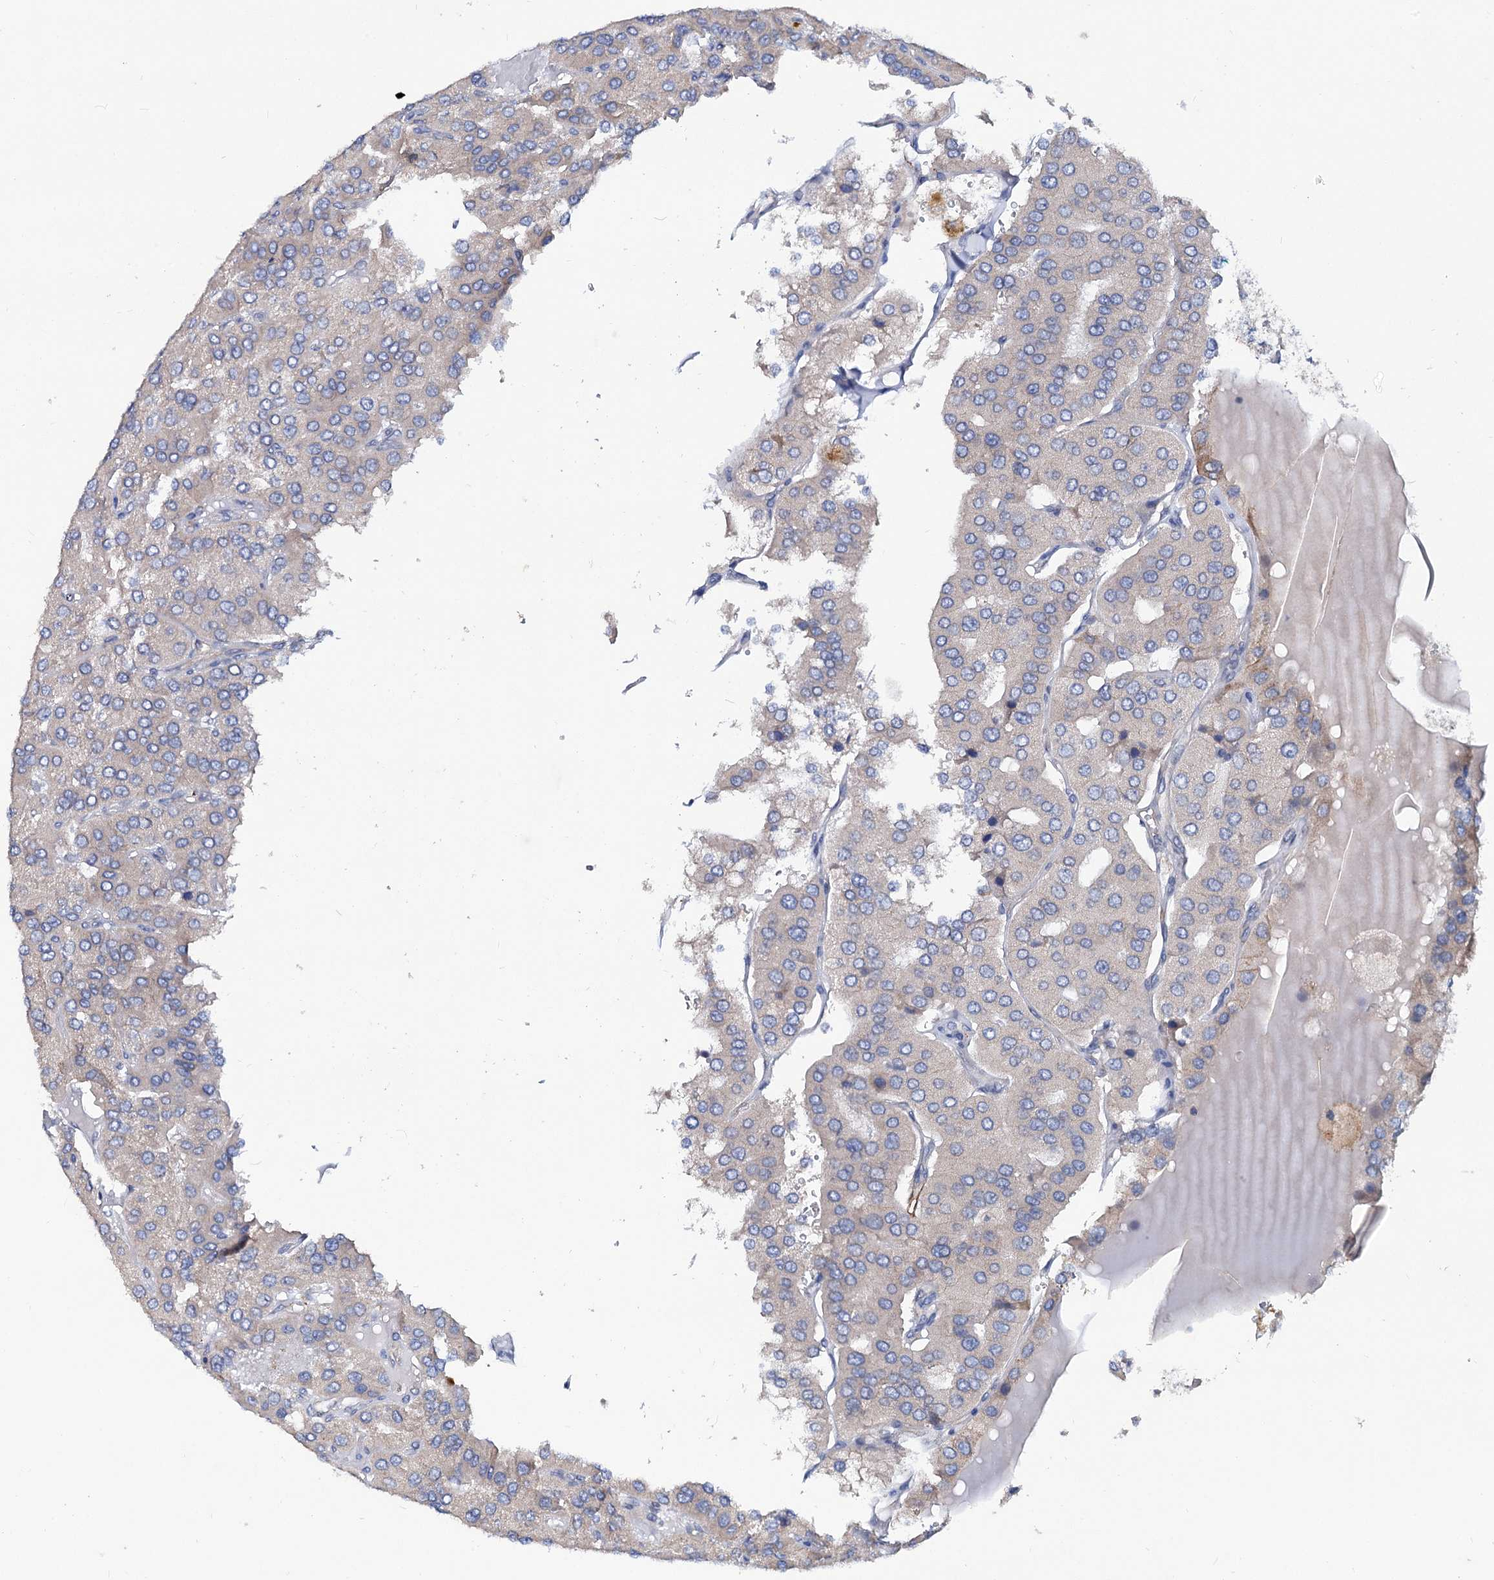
{"staining": {"intensity": "negative", "quantity": "none", "location": "none"}, "tissue": "parathyroid gland", "cell_type": "Glandular cells", "image_type": "normal", "snomed": [{"axis": "morphology", "description": "Normal tissue, NOS"}, {"axis": "morphology", "description": "Adenoma, NOS"}, {"axis": "topography", "description": "Parathyroid gland"}], "caption": "High power microscopy image of an IHC micrograph of normal parathyroid gland, revealing no significant expression in glandular cells. (IHC, brightfield microscopy, high magnification).", "gene": "TRIM55", "patient": {"sex": "female", "age": 86}}